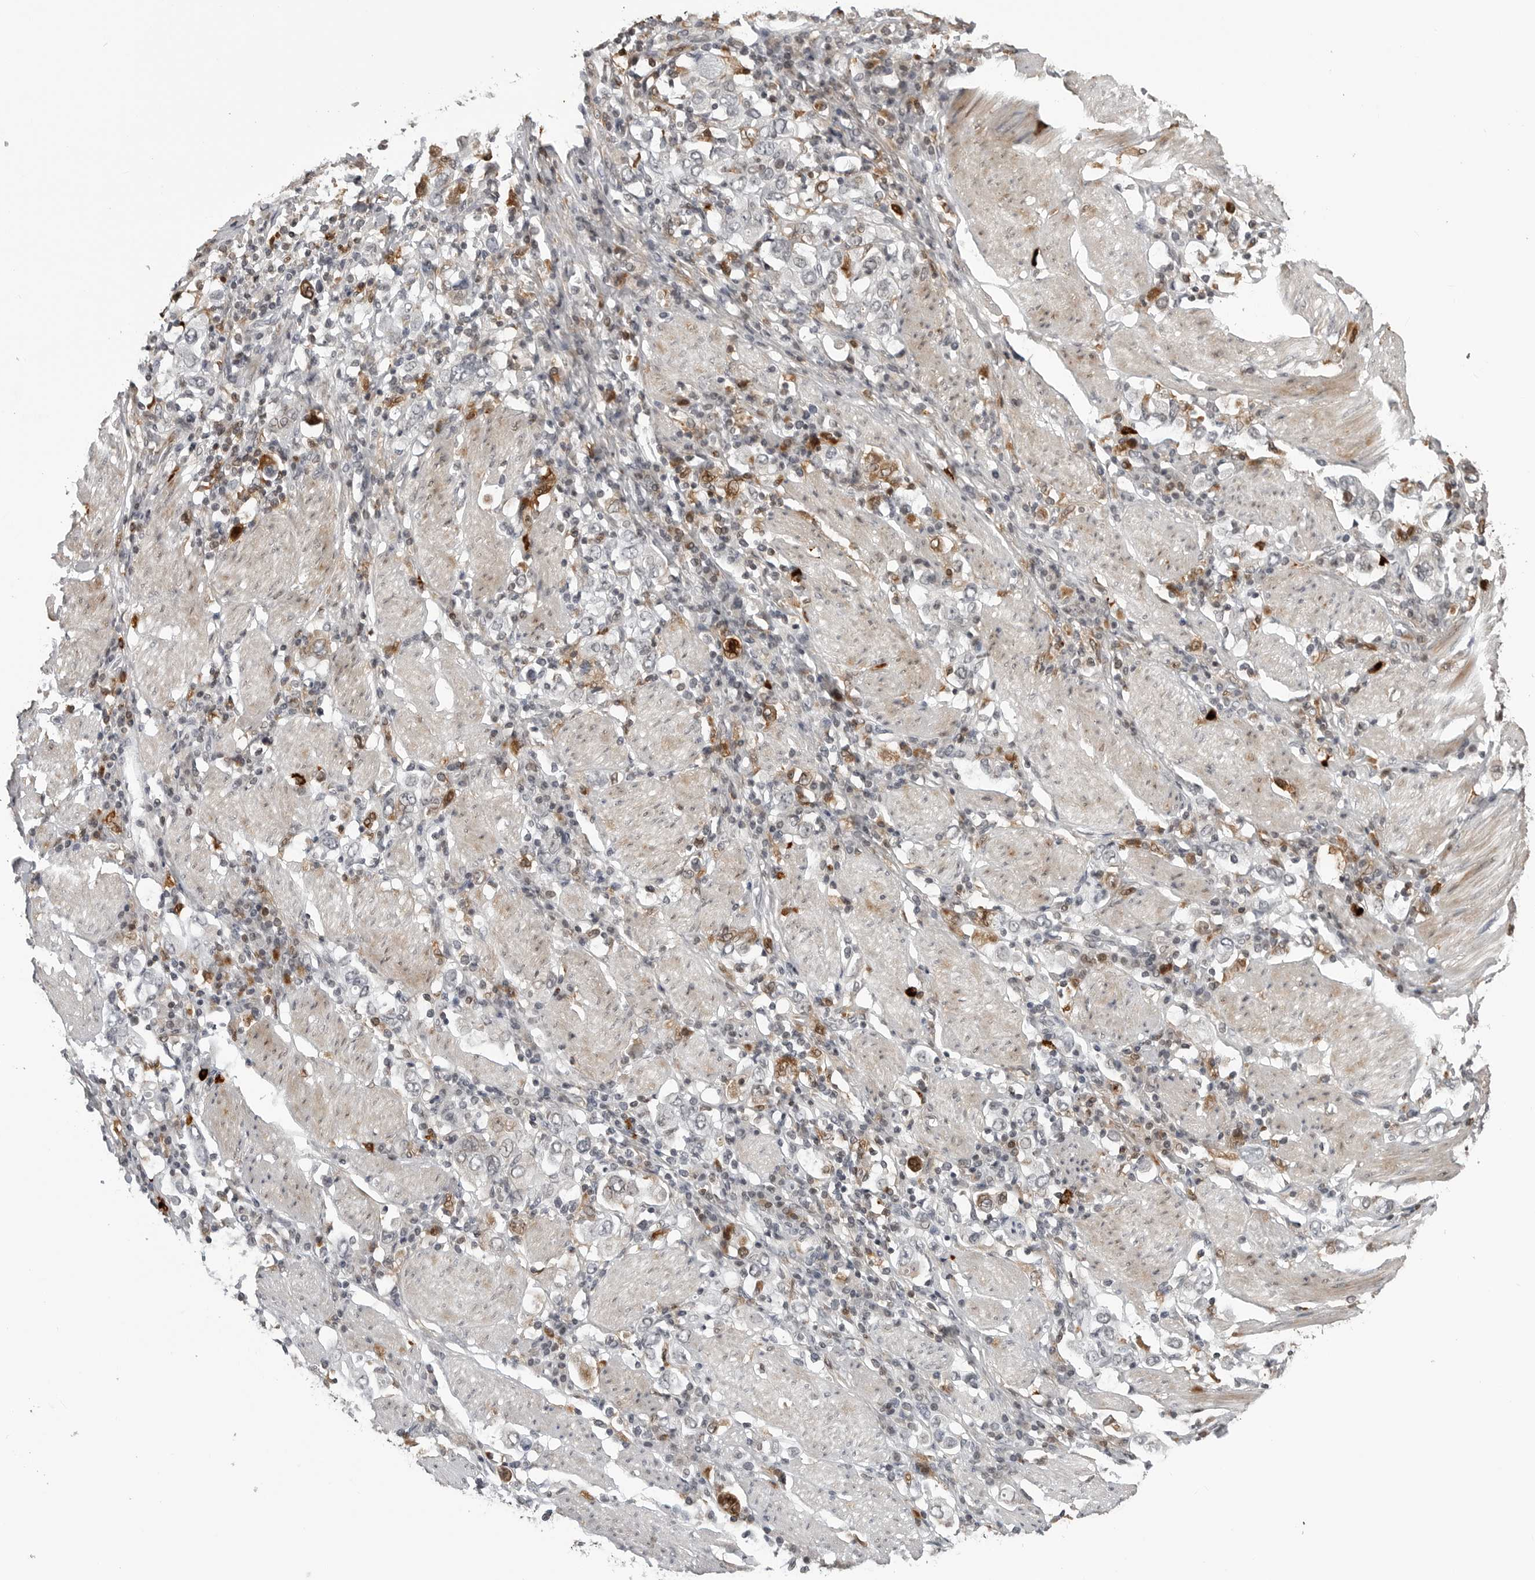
{"staining": {"intensity": "moderate", "quantity": "<25%", "location": "cytoplasmic/membranous"}, "tissue": "stomach cancer", "cell_type": "Tumor cells", "image_type": "cancer", "snomed": [{"axis": "morphology", "description": "Adenocarcinoma, NOS"}, {"axis": "topography", "description": "Stomach, upper"}], "caption": "Immunohistochemistry photomicrograph of human adenocarcinoma (stomach) stained for a protein (brown), which reveals low levels of moderate cytoplasmic/membranous expression in approximately <25% of tumor cells.", "gene": "CXCR5", "patient": {"sex": "male", "age": 62}}